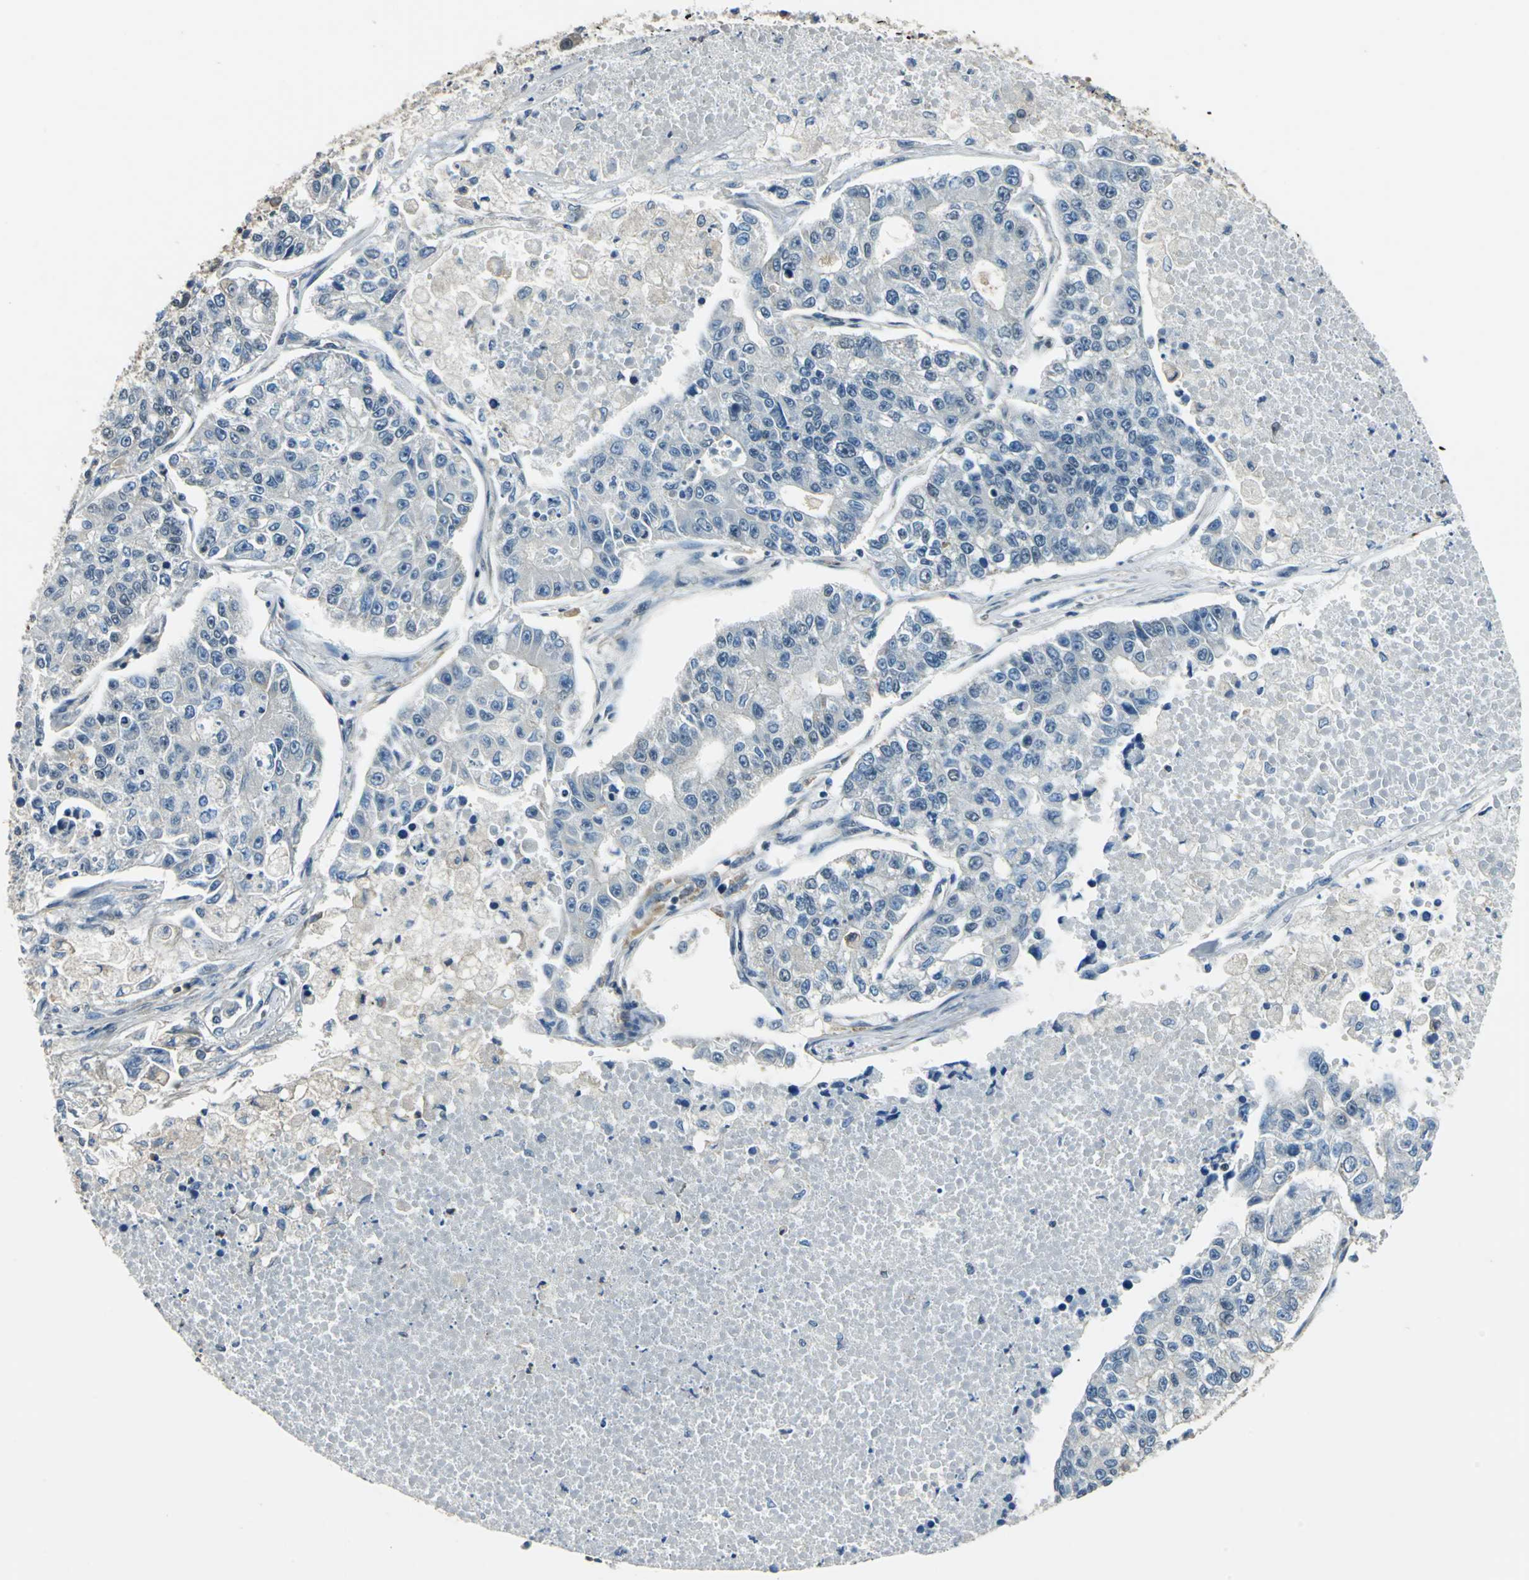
{"staining": {"intensity": "negative", "quantity": "none", "location": "none"}, "tissue": "lung cancer", "cell_type": "Tumor cells", "image_type": "cancer", "snomed": [{"axis": "morphology", "description": "Adenocarcinoma, NOS"}, {"axis": "topography", "description": "Lung"}], "caption": "Lung cancer (adenocarcinoma) stained for a protein using IHC demonstrates no expression tumor cells.", "gene": "ARPC3", "patient": {"sex": "male", "age": 49}}